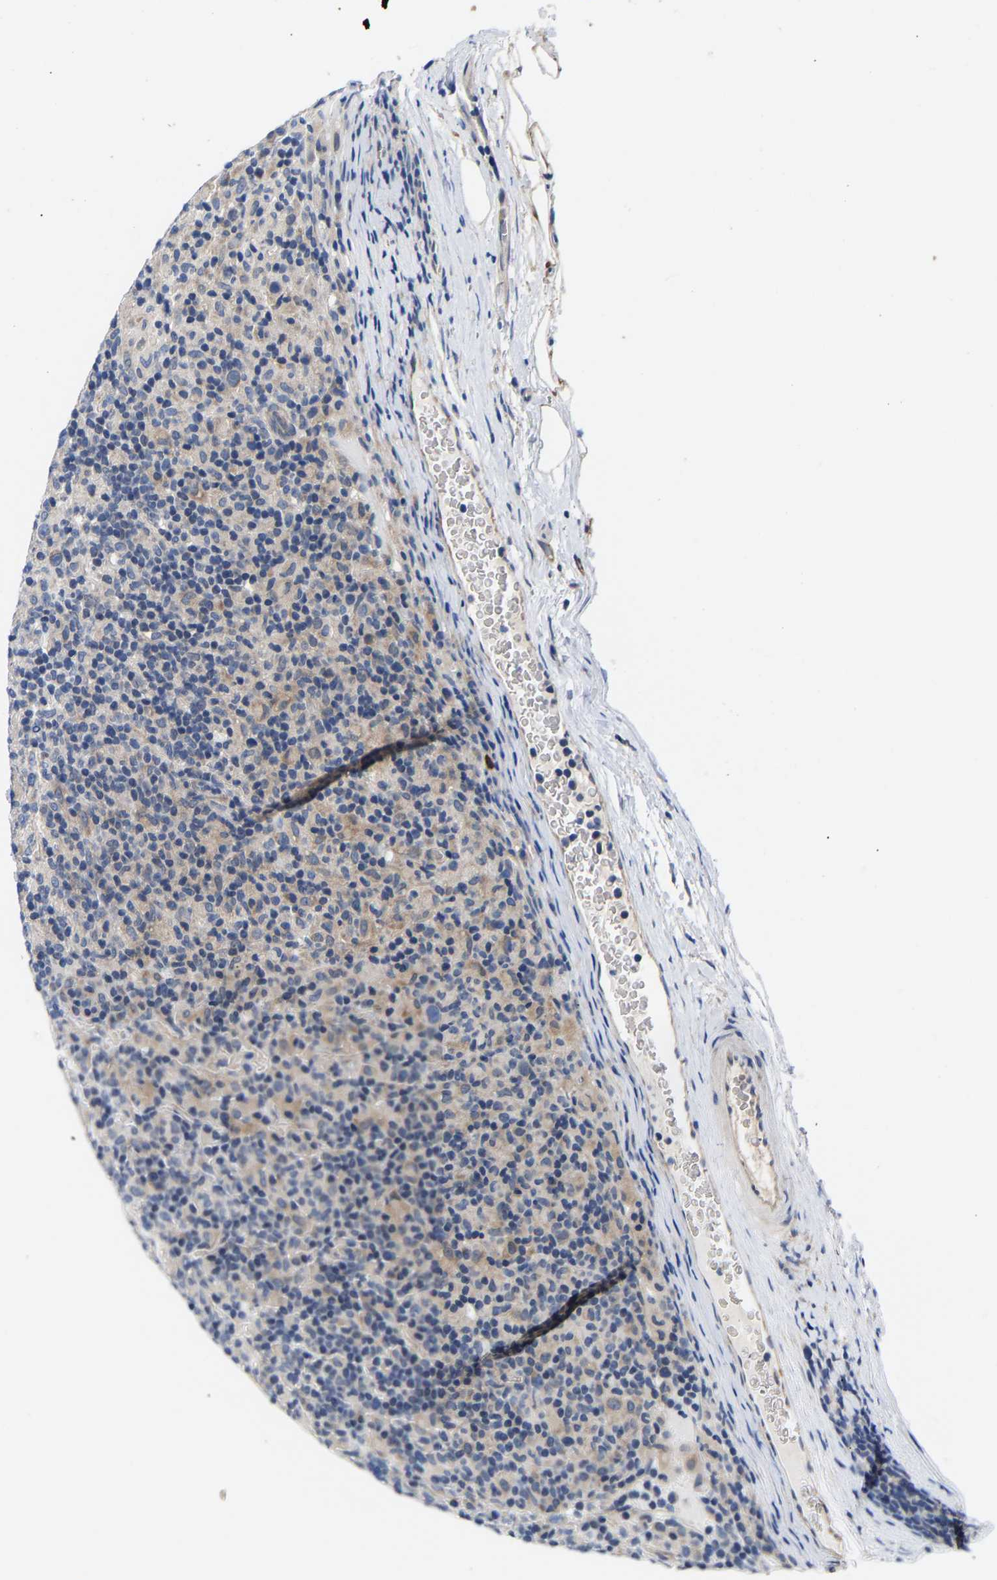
{"staining": {"intensity": "negative", "quantity": "none", "location": "none"}, "tissue": "lymphoma", "cell_type": "Tumor cells", "image_type": "cancer", "snomed": [{"axis": "morphology", "description": "Hodgkin's disease, NOS"}, {"axis": "topography", "description": "Lymph node"}], "caption": "DAB (3,3'-diaminobenzidine) immunohistochemical staining of Hodgkin's disease displays no significant expression in tumor cells.", "gene": "RINT1", "patient": {"sex": "male", "age": 70}}